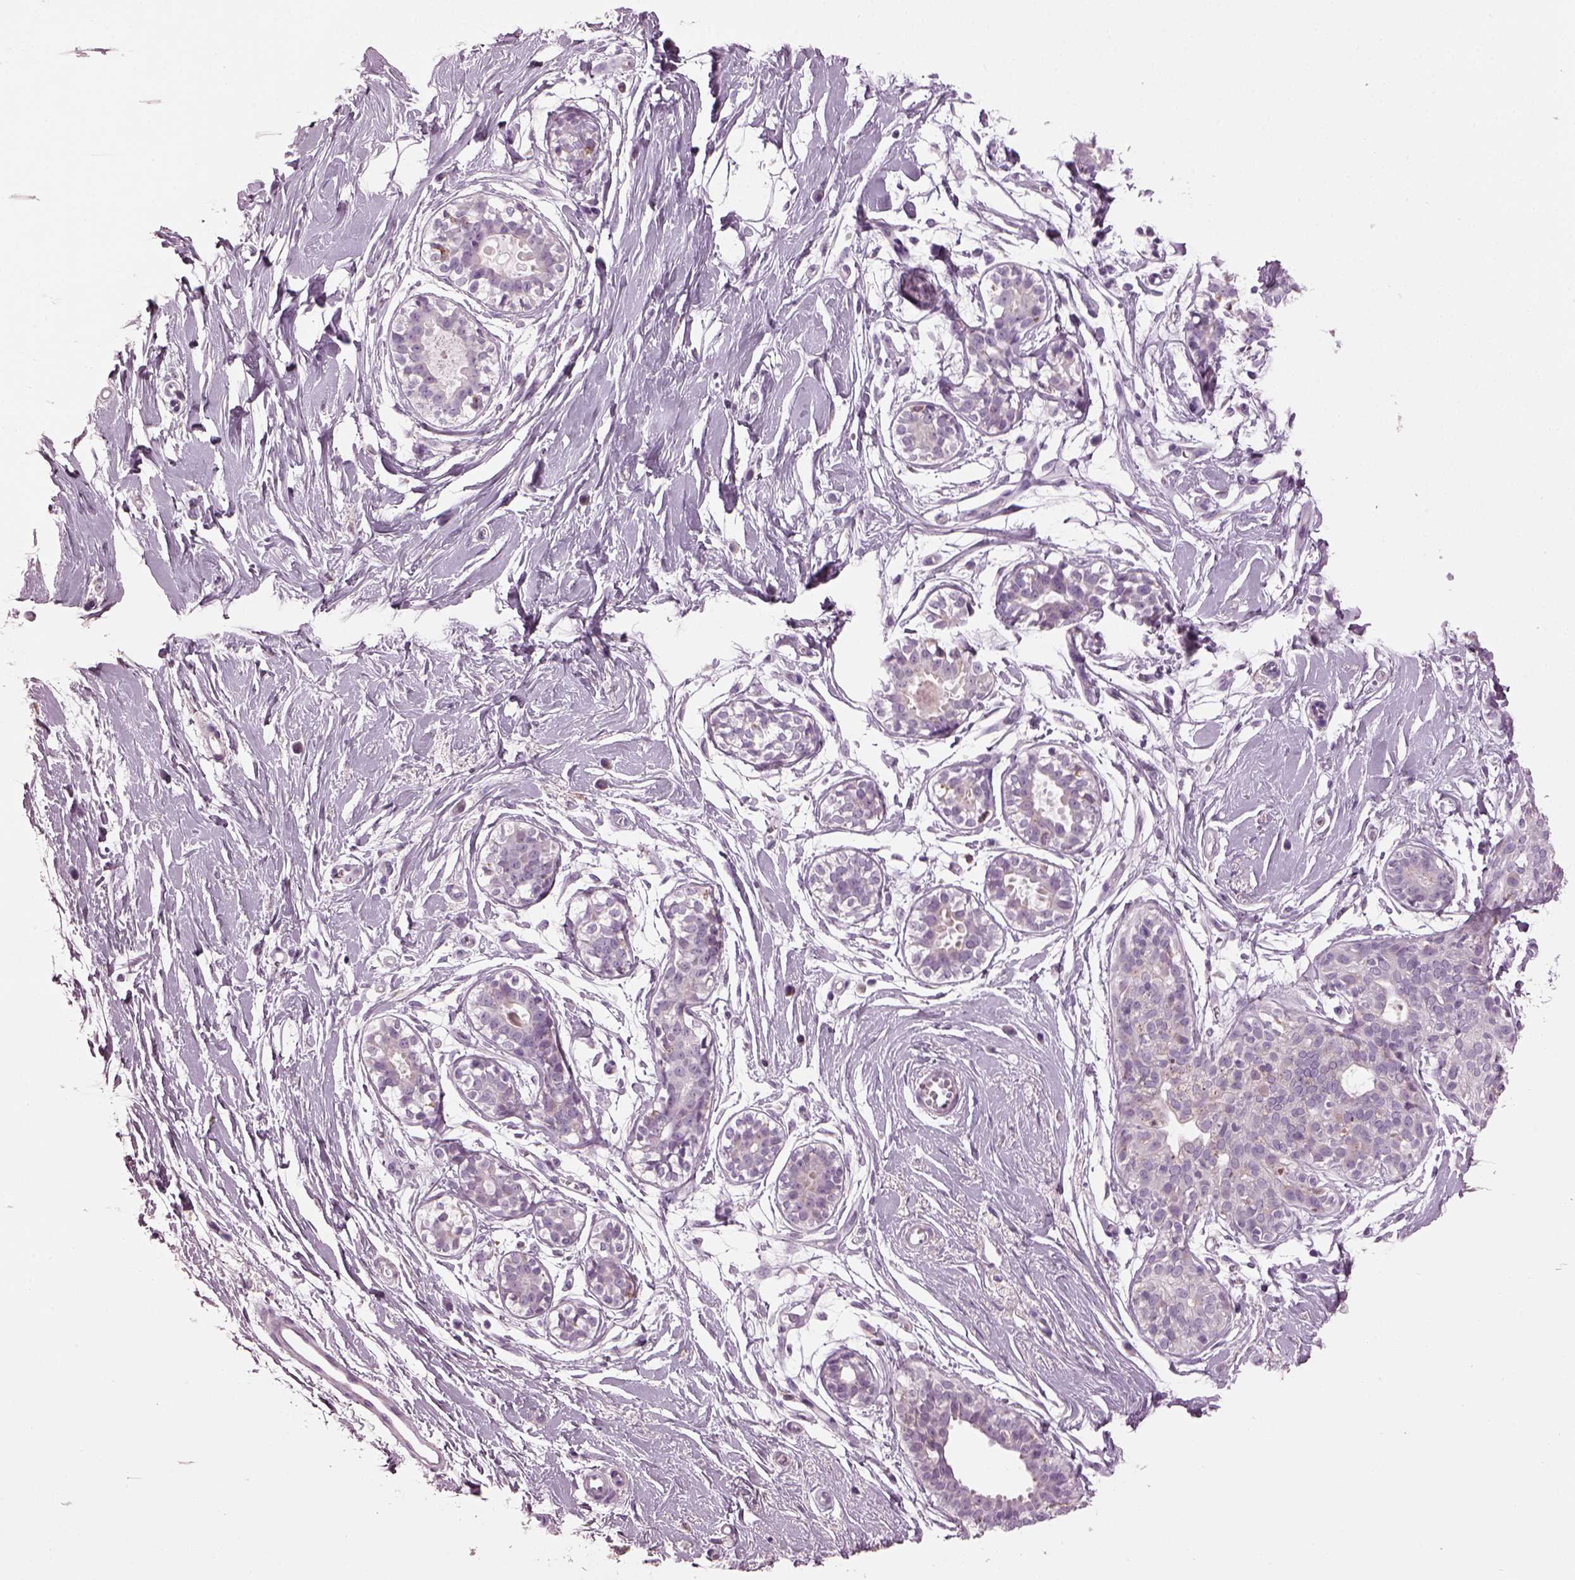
{"staining": {"intensity": "negative", "quantity": "none", "location": "none"}, "tissue": "breast", "cell_type": "Adipocytes", "image_type": "normal", "snomed": [{"axis": "morphology", "description": "Normal tissue, NOS"}, {"axis": "topography", "description": "Breast"}], "caption": "Immunohistochemistry (IHC) micrograph of normal breast: human breast stained with DAB (3,3'-diaminobenzidine) shows no significant protein staining in adipocytes.", "gene": "TMEM231", "patient": {"sex": "female", "age": 49}}